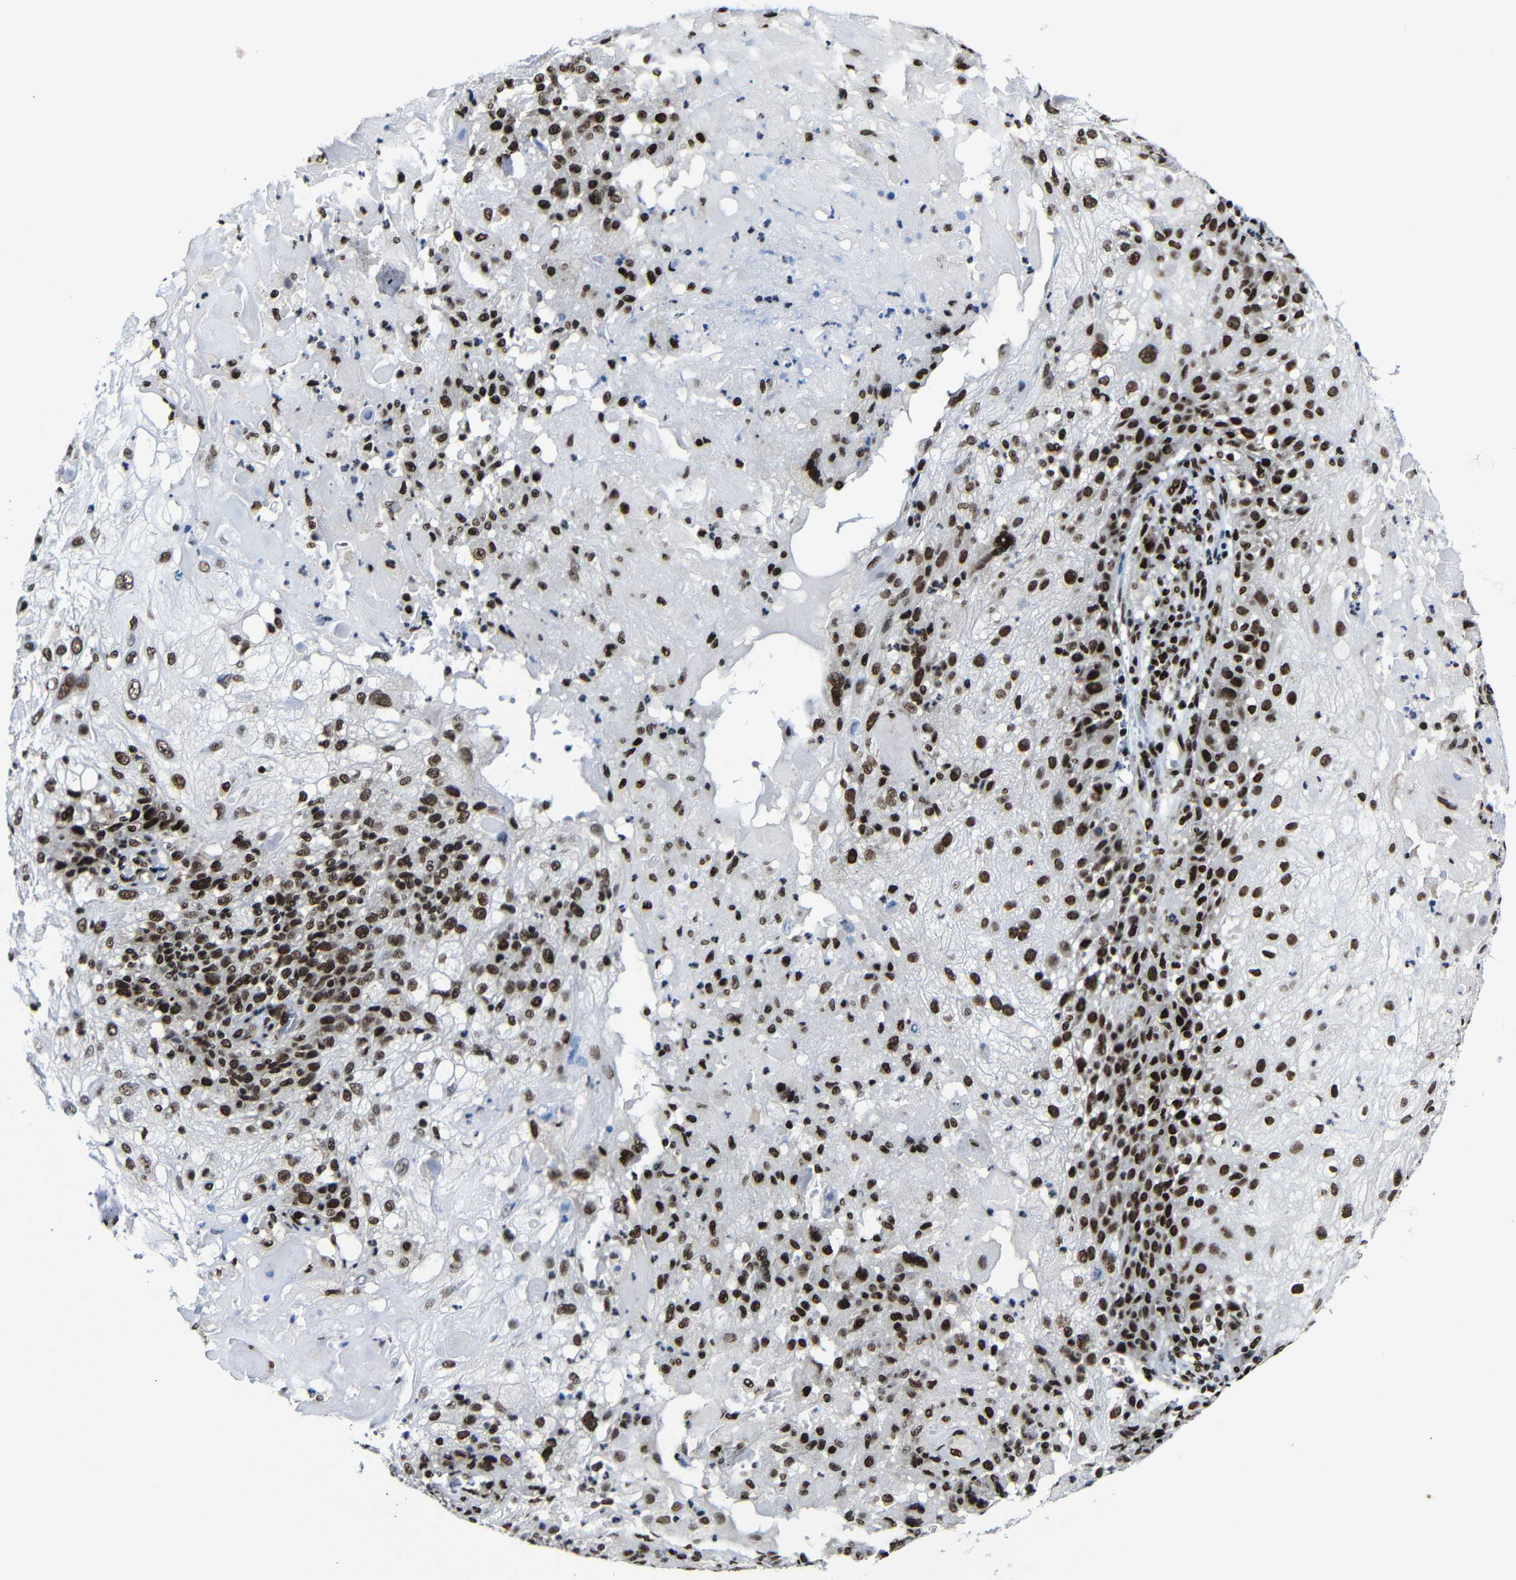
{"staining": {"intensity": "strong", "quantity": ">75%", "location": "nuclear"}, "tissue": "skin cancer", "cell_type": "Tumor cells", "image_type": "cancer", "snomed": [{"axis": "morphology", "description": "Normal tissue, NOS"}, {"axis": "morphology", "description": "Squamous cell carcinoma, NOS"}, {"axis": "topography", "description": "Skin"}], "caption": "Protein positivity by IHC exhibits strong nuclear expression in approximately >75% of tumor cells in squamous cell carcinoma (skin).", "gene": "PTBP1", "patient": {"sex": "female", "age": 83}}